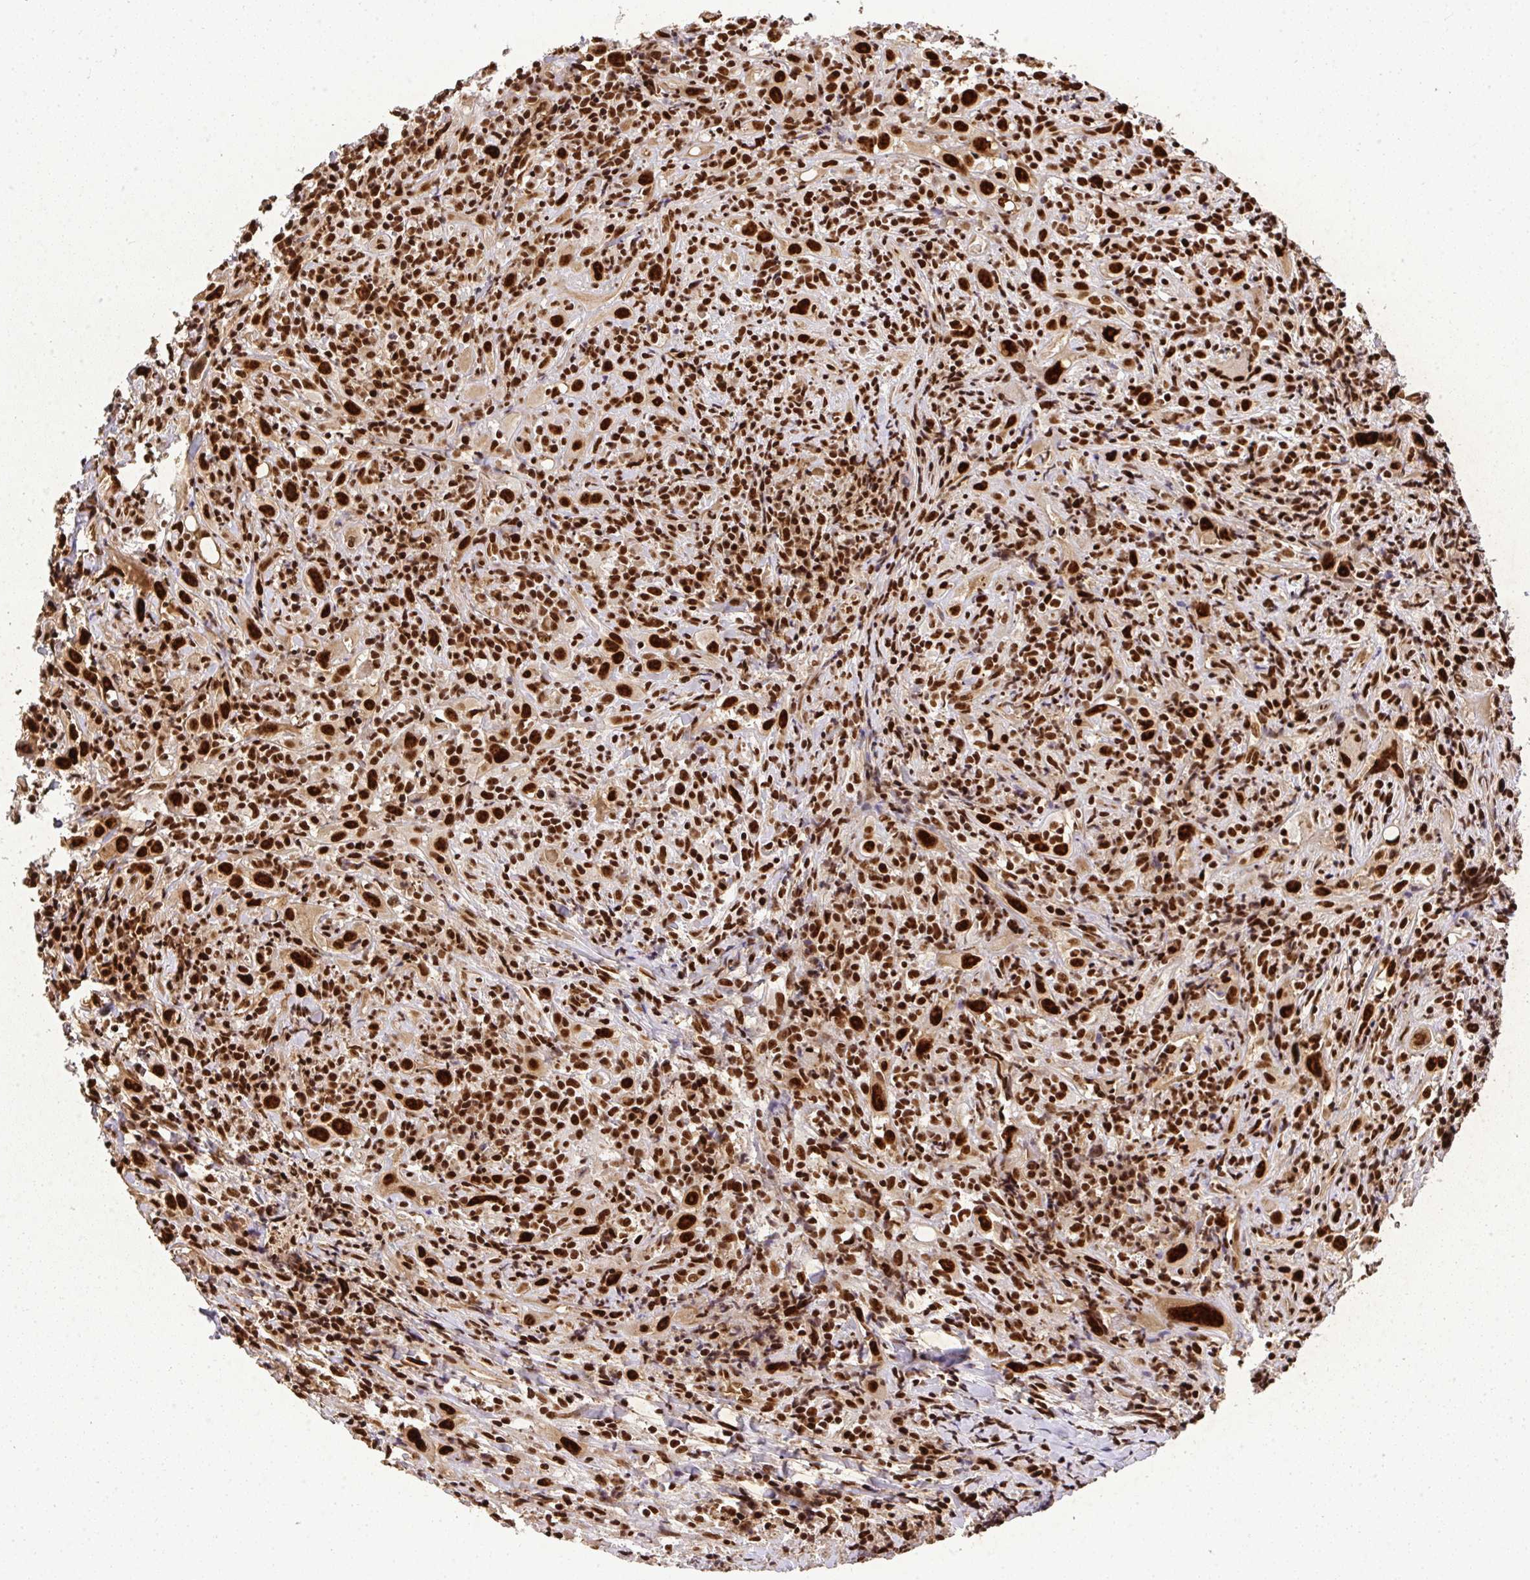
{"staining": {"intensity": "strong", "quantity": ">75%", "location": "nuclear"}, "tissue": "head and neck cancer", "cell_type": "Tumor cells", "image_type": "cancer", "snomed": [{"axis": "morphology", "description": "Squamous cell carcinoma, NOS"}, {"axis": "topography", "description": "Head-Neck"}], "caption": "Head and neck cancer stained with a brown dye exhibits strong nuclear positive staining in approximately >75% of tumor cells.", "gene": "U2AF1", "patient": {"sex": "female", "age": 95}}